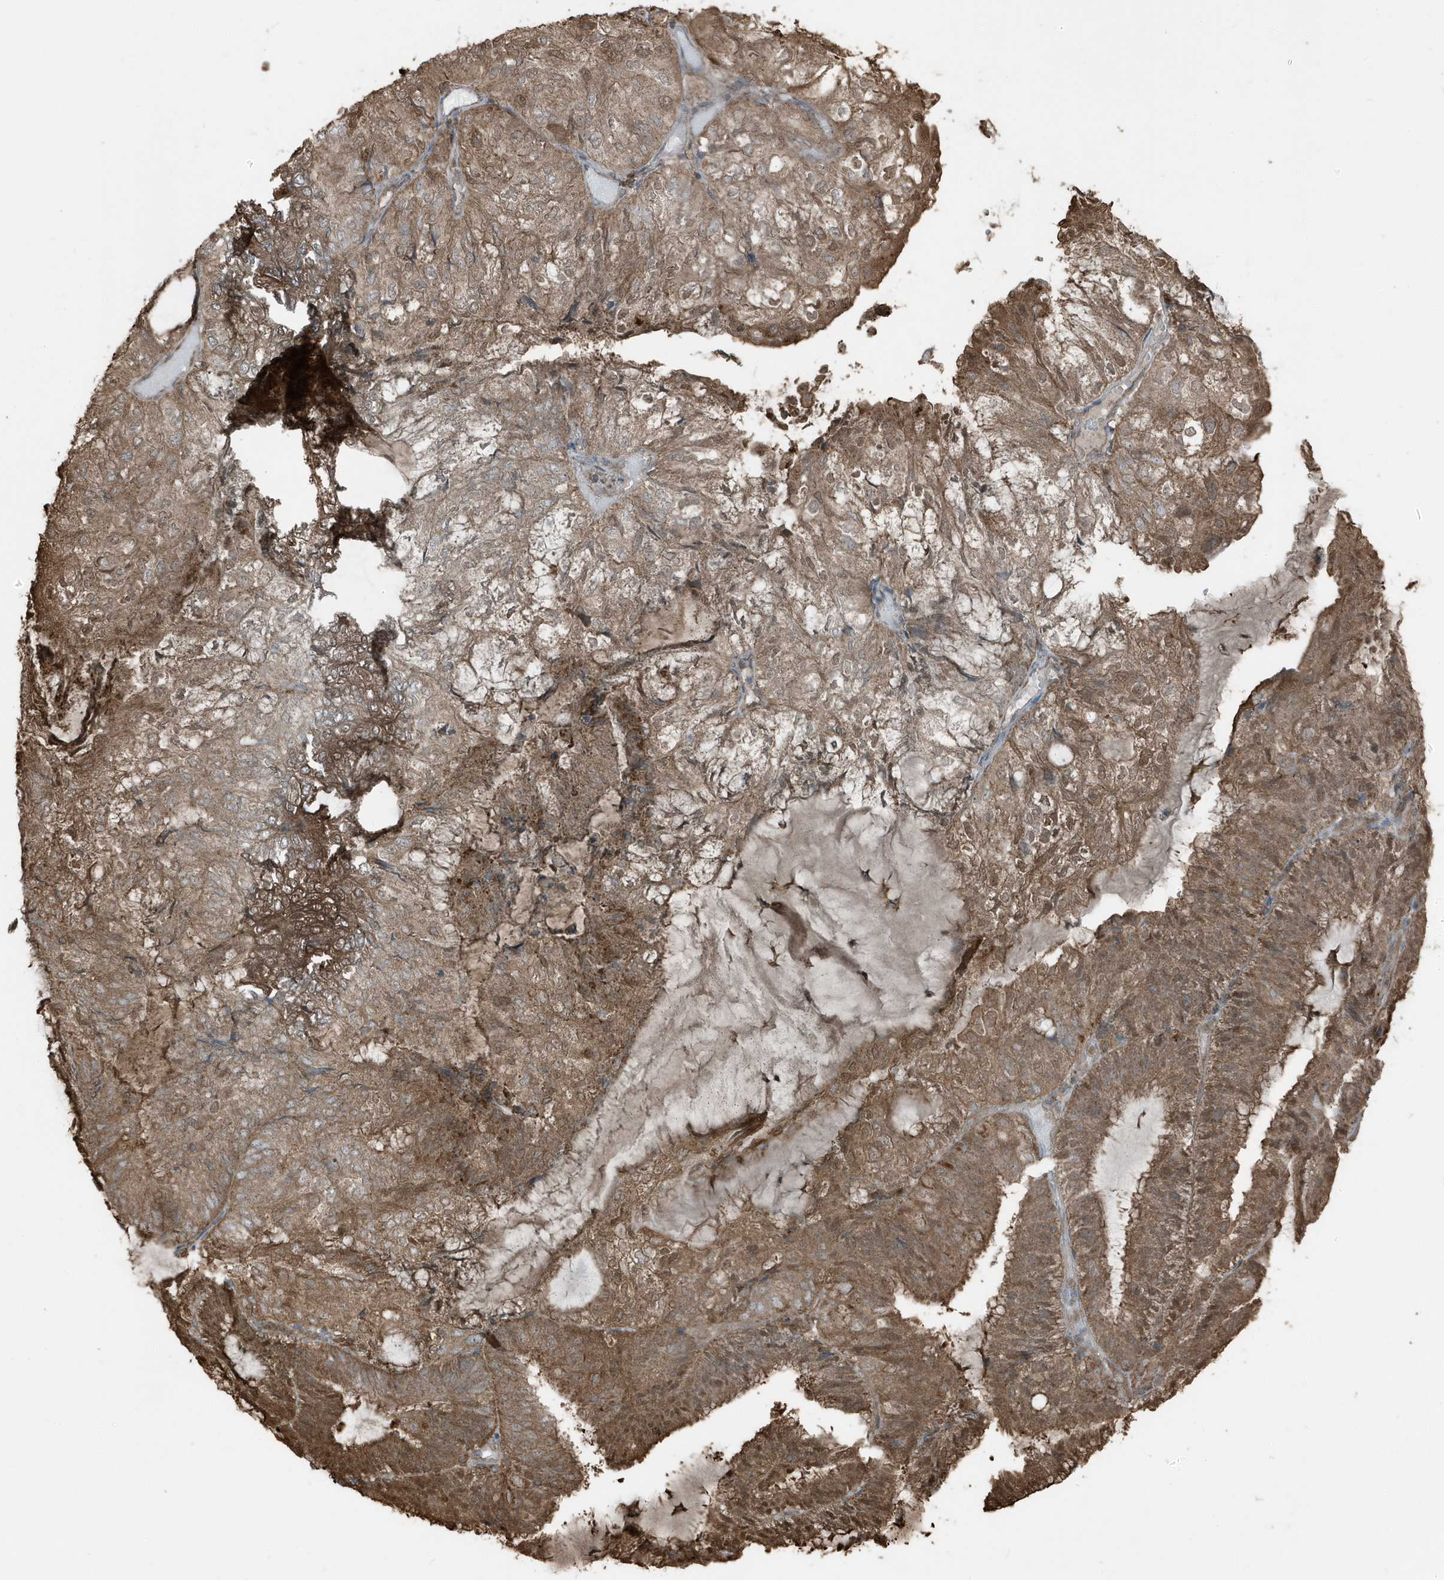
{"staining": {"intensity": "moderate", "quantity": ">75%", "location": "cytoplasmic/membranous"}, "tissue": "endometrial cancer", "cell_type": "Tumor cells", "image_type": "cancer", "snomed": [{"axis": "morphology", "description": "Adenocarcinoma, NOS"}, {"axis": "topography", "description": "Endometrium"}], "caption": "High-magnification brightfield microscopy of endometrial cancer (adenocarcinoma) stained with DAB (3,3'-diaminobenzidine) (brown) and counterstained with hematoxylin (blue). tumor cells exhibit moderate cytoplasmic/membranous expression is appreciated in about>75% of cells.", "gene": "AZI2", "patient": {"sex": "female", "age": 81}}